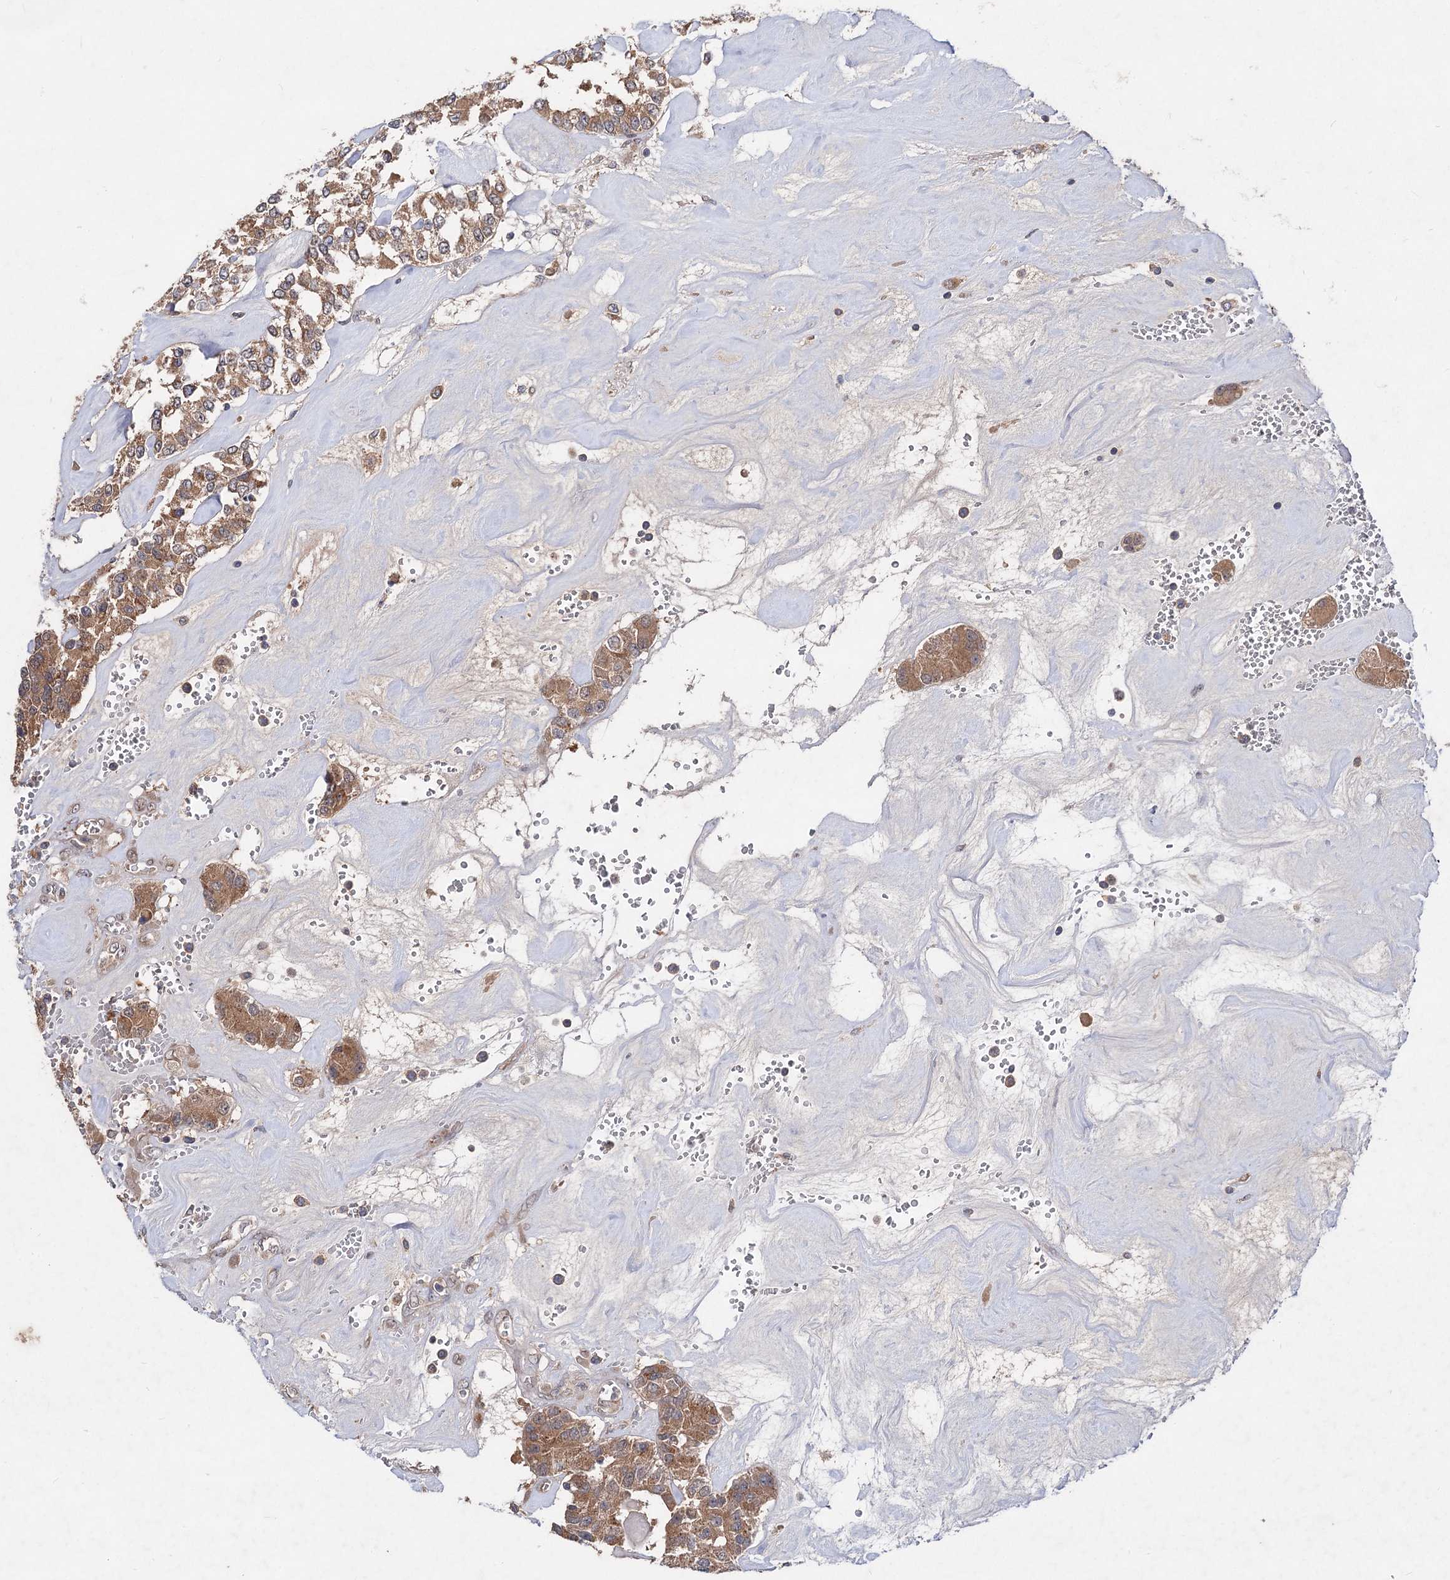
{"staining": {"intensity": "moderate", "quantity": ">75%", "location": "cytoplasmic/membranous"}, "tissue": "carcinoid", "cell_type": "Tumor cells", "image_type": "cancer", "snomed": [{"axis": "morphology", "description": "Carcinoid, malignant, NOS"}, {"axis": "topography", "description": "Pancreas"}], "caption": "This micrograph reveals immunohistochemistry (IHC) staining of human carcinoid, with medium moderate cytoplasmic/membranous positivity in about >75% of tumor cells.", "gene": "NUDCD2", "patient": {"sex": "male", "age": 41}}